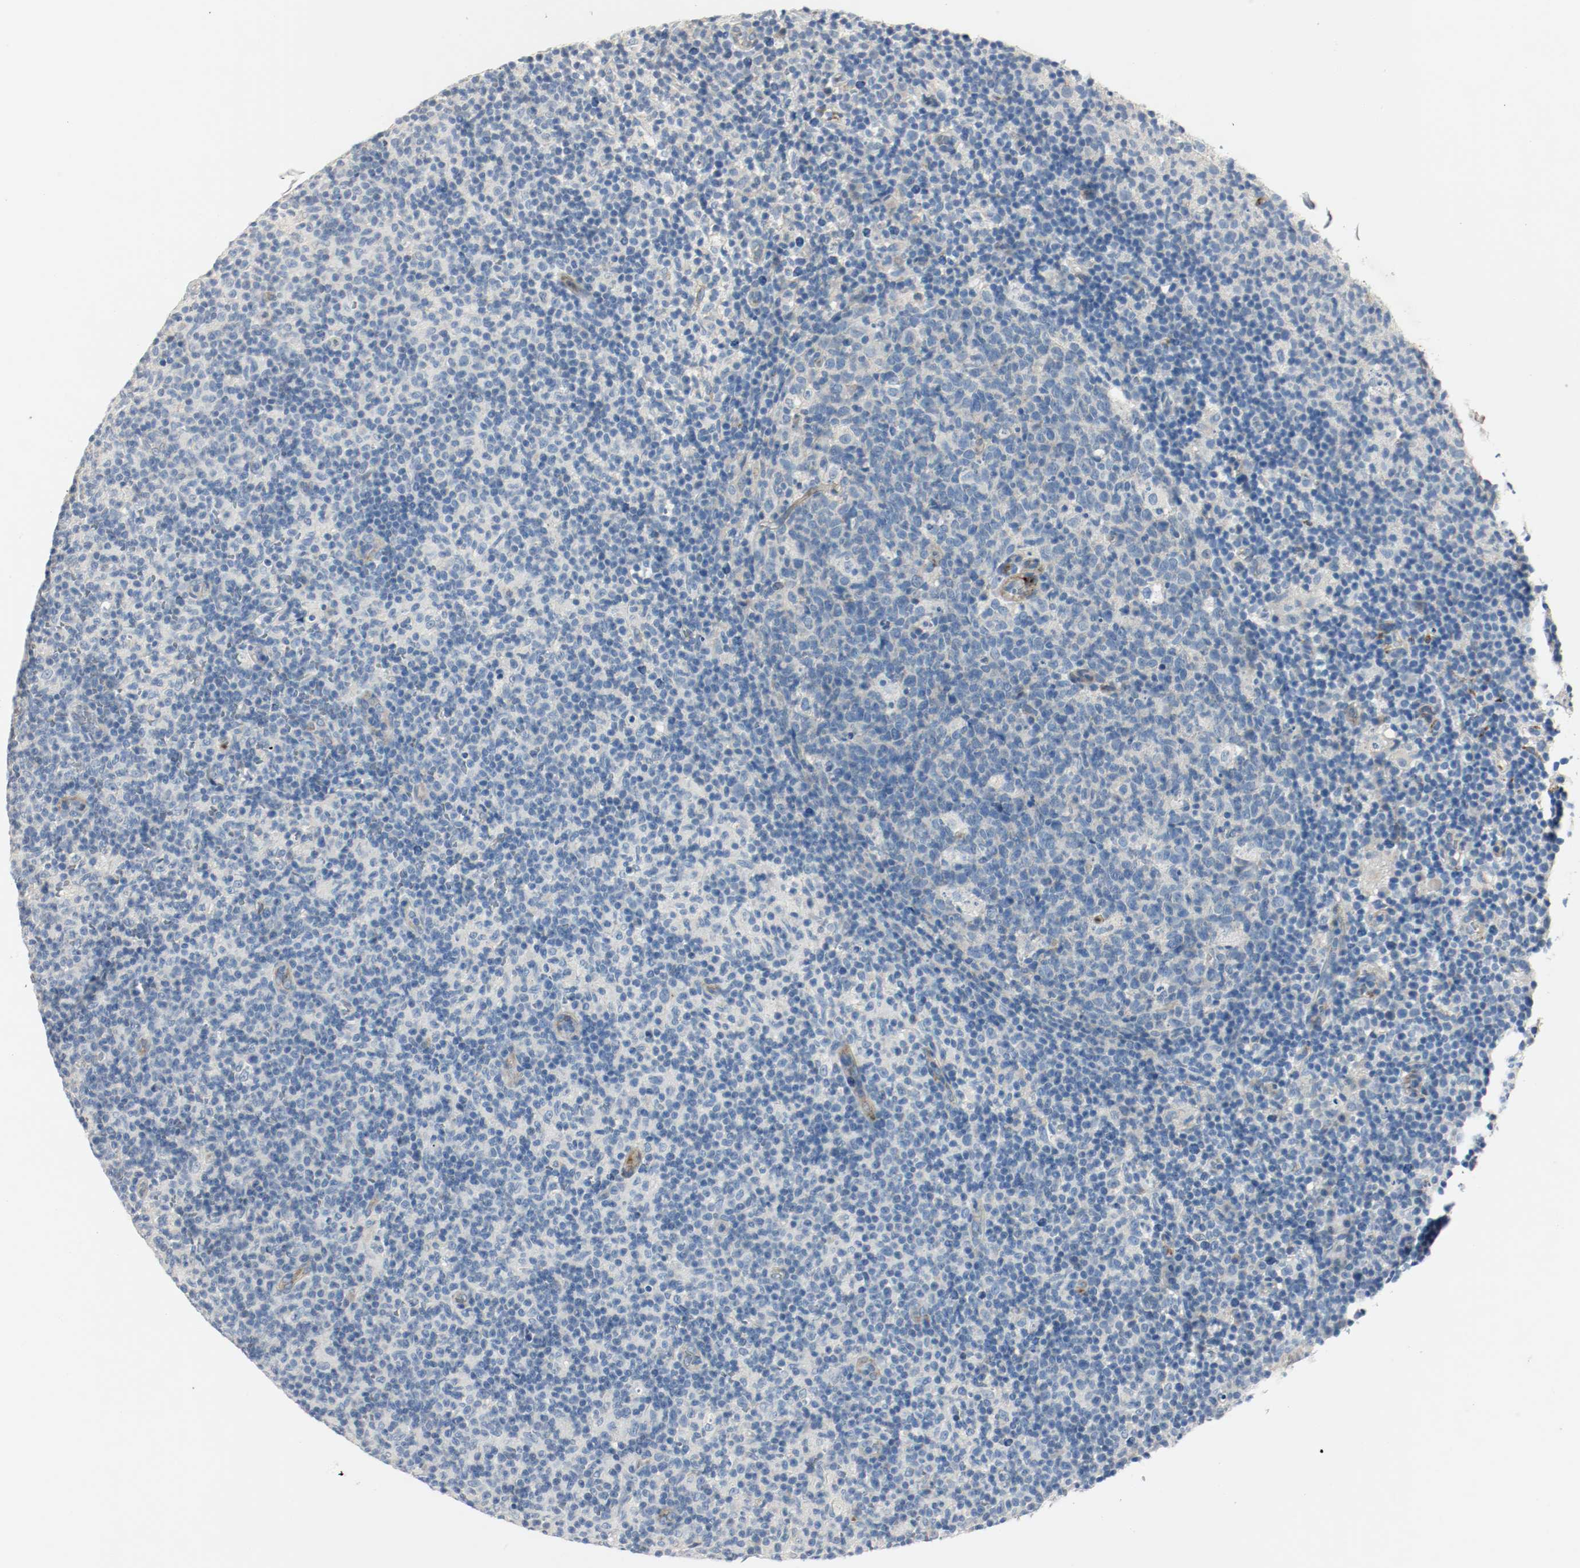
{"staining": {"intensity": "negative", "quantity": "none", "location": "none"}, "tissue": "lymph node", "cell_type": "Germinal center cells", "image_type": "normal", "snomed": [{"axis": "morphology", "description": "Normal tissue, NOS"}, {"axis": "morphology", "description": "Inflammation, NOS"}, {"axis": "topography", "description": "Lymph node"}], "caption": "Human lymph node stained for a protein using IHC reveals no staining in germinal center cells.", "gene": "LAMB1", "patient": {"sex": "male", "age": 55}}